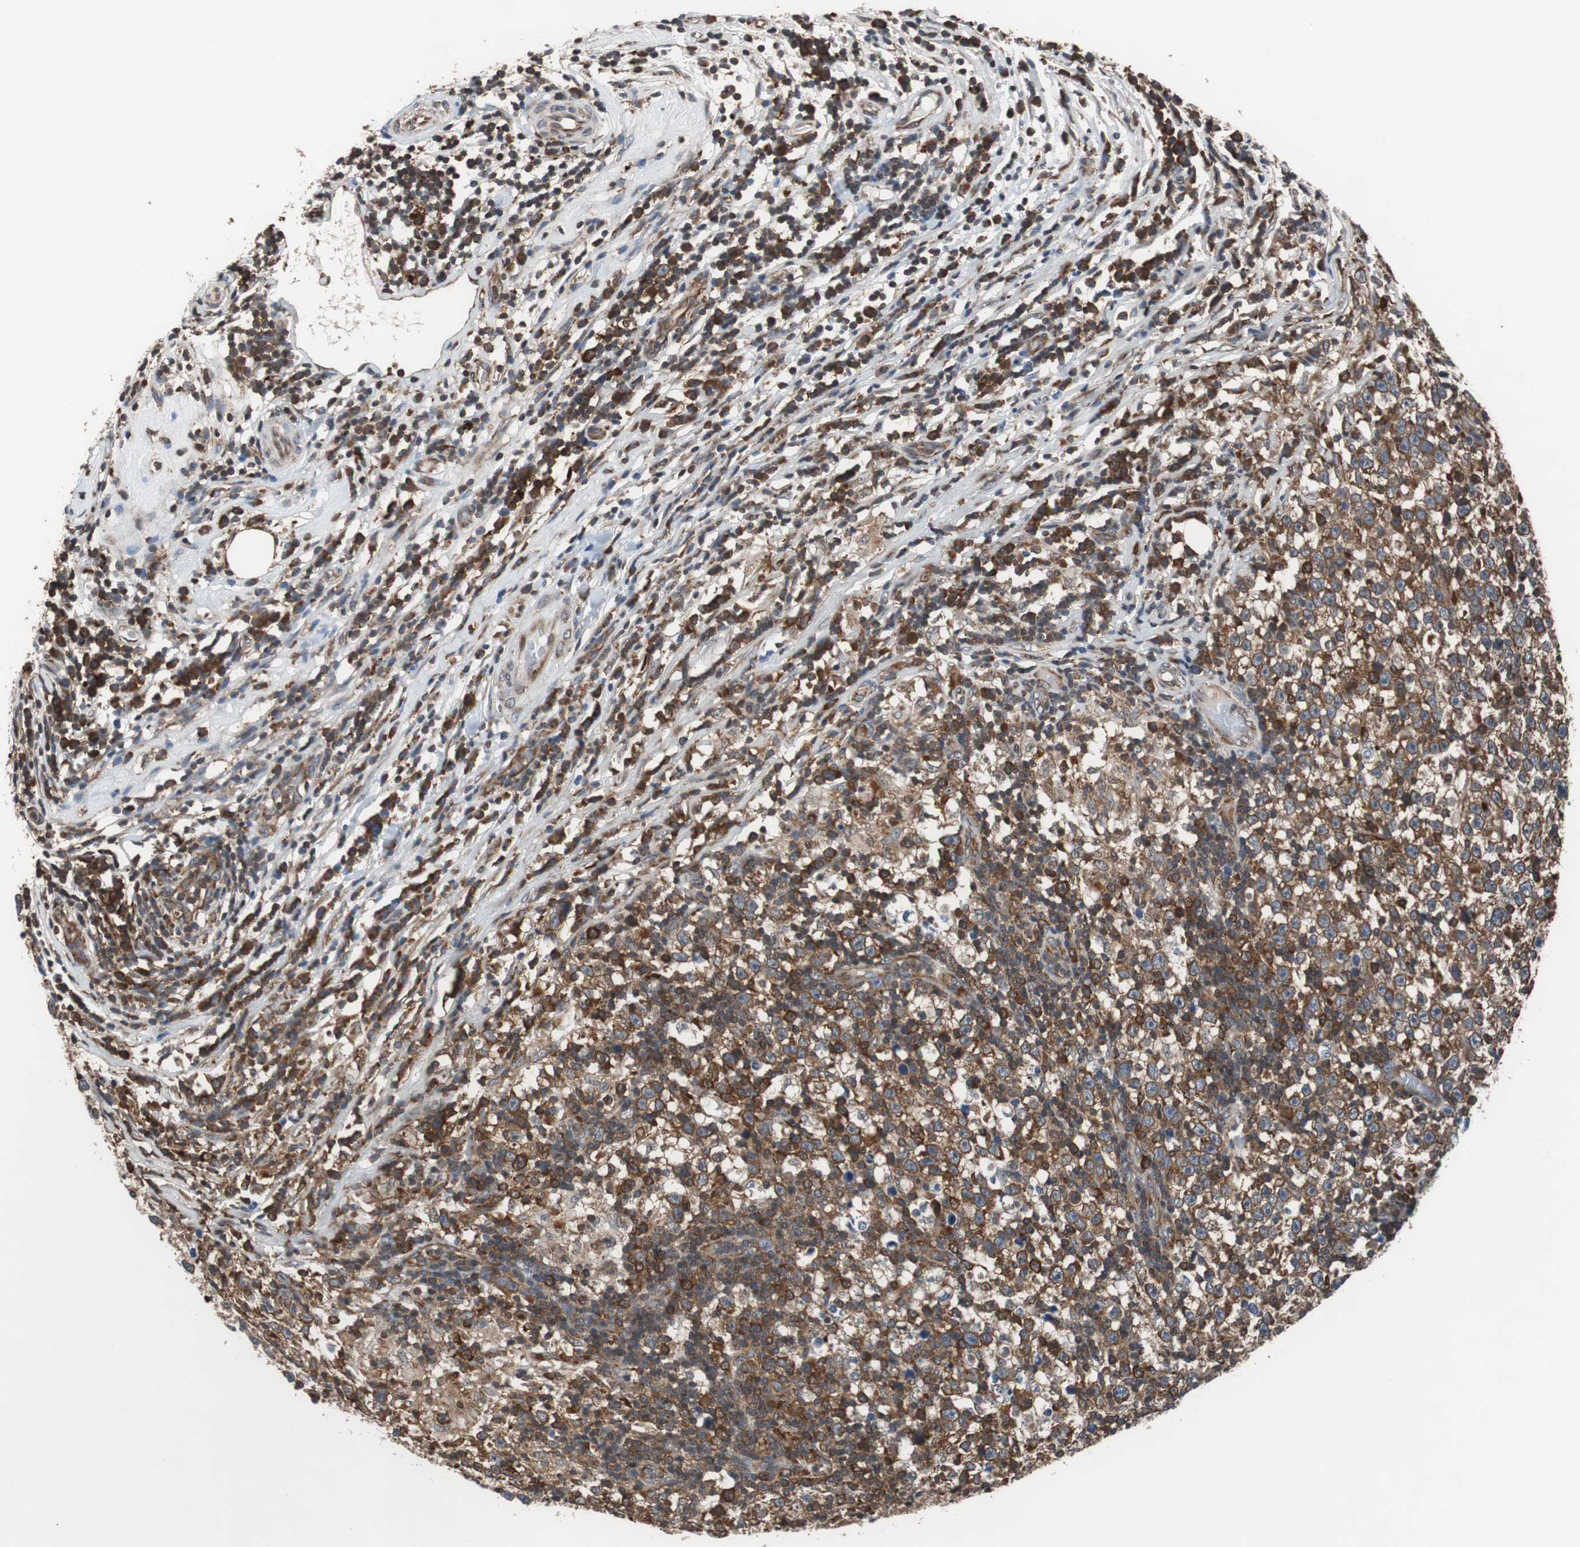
{"staining": {"intensity": "strong", "quantity": ">75%", "location": "cytoplasmic/membranous"}, "tissue": "testis cancer", "cell_type": "Tumor cells", "image_type": "cancer", "snomed": [{"axis": "morphology", "description": "Seminoma, NOS"}, {"axis": "topography", "description": "Testis"}], "caption": "An image of human testis cancer (seminoma) stained for a protein exhibits strong cytoplasmic/membranous brown staining in tumor cells.", "gene": "USP10", "patient": {"sex": "male", "age": 43}}